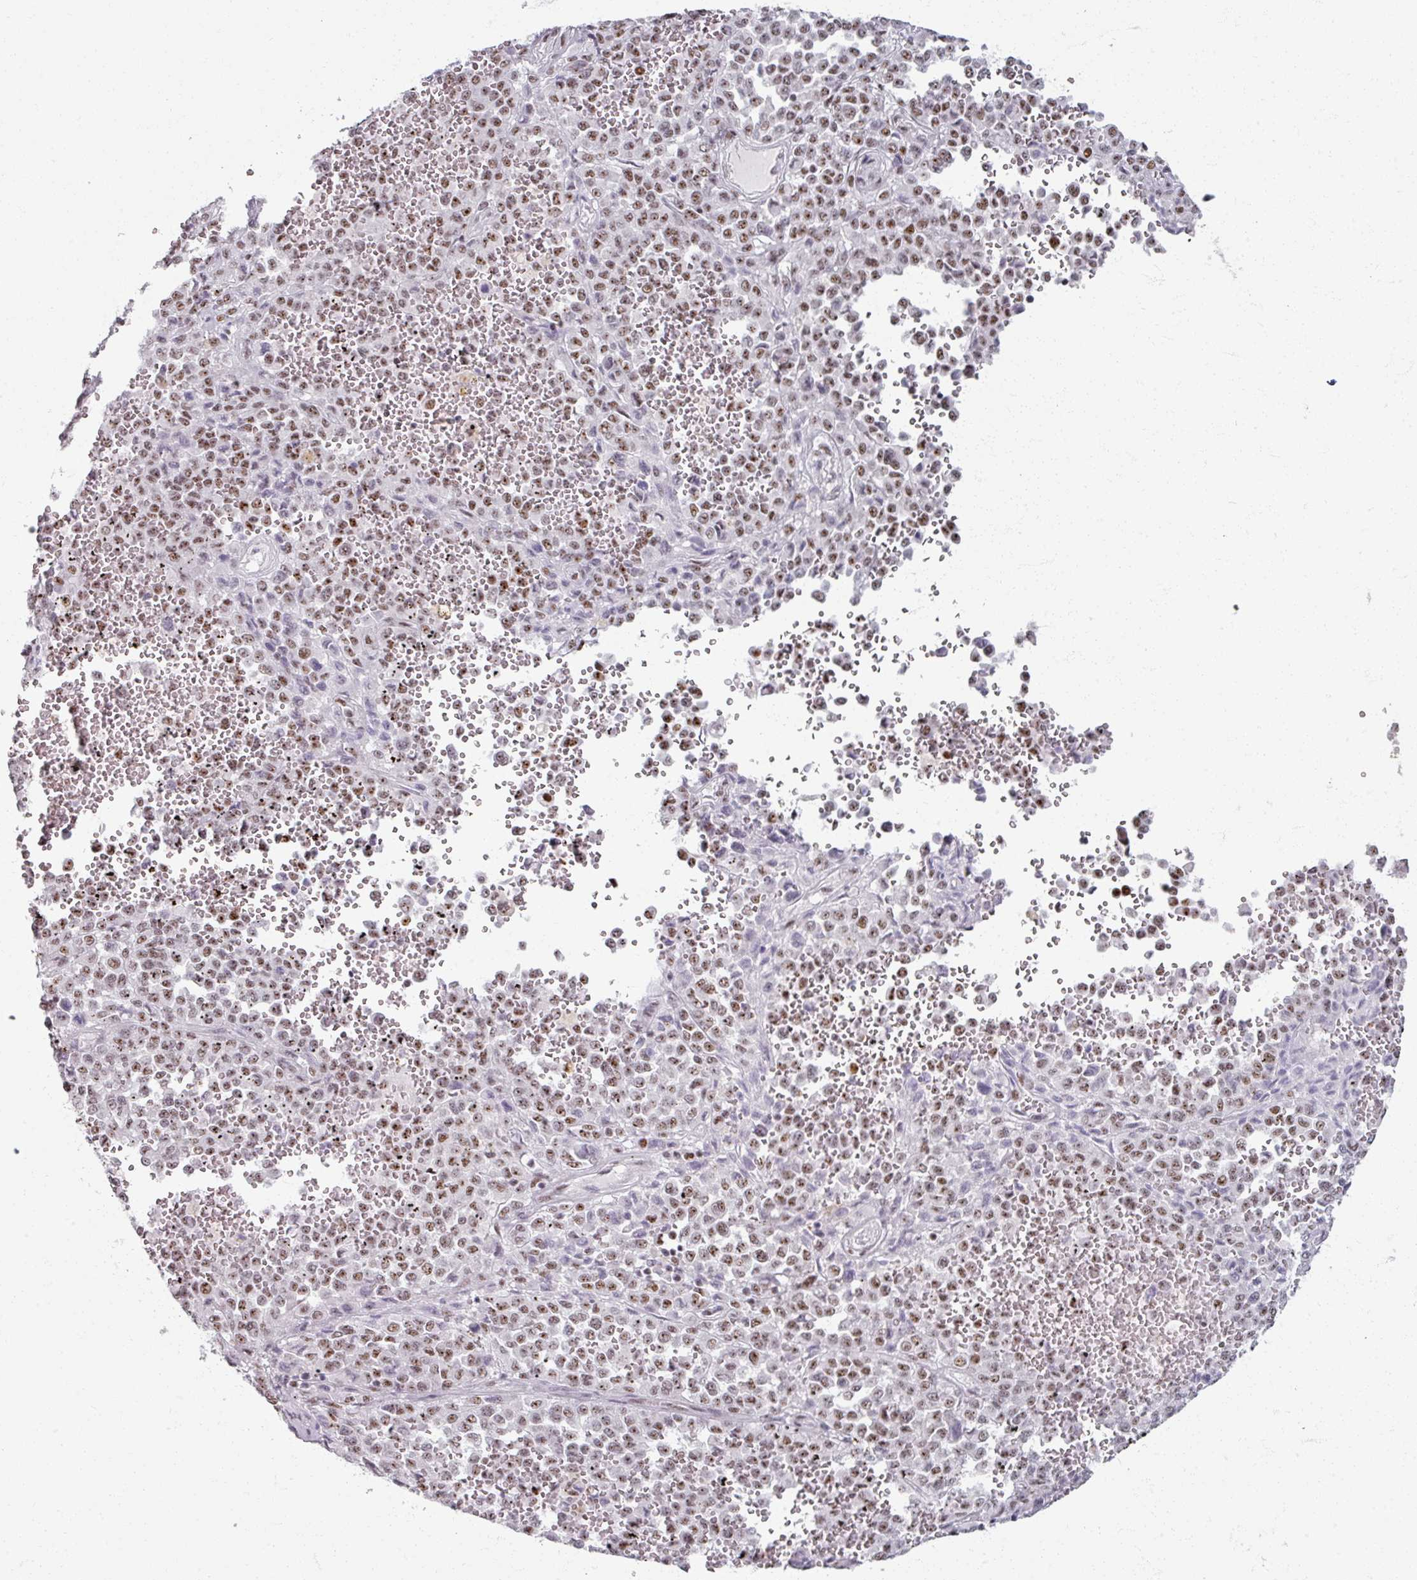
{"staining": {"intensity": "moderate", "quantity": ">75%", "location": "nuclear"}, "tissue": "melanoma", "cell_type": "Tumor cells", "image_type": "cancer", "snomed": [{"axis": "morphology", "description": "Malignant melanoma, Metastatic site"}, {"axis": "topography", "description": "Pancreas"}], "caption": "Immunohistochemistry photomicrograph of malignant melanoma (metastatic site) stained for a protein (brown), which demonstrates medium levels of moderate nuclear staining in about >75% of tumor cells.", "gene": "ADAR", "patient": {"sex": "female", "age": 30}}